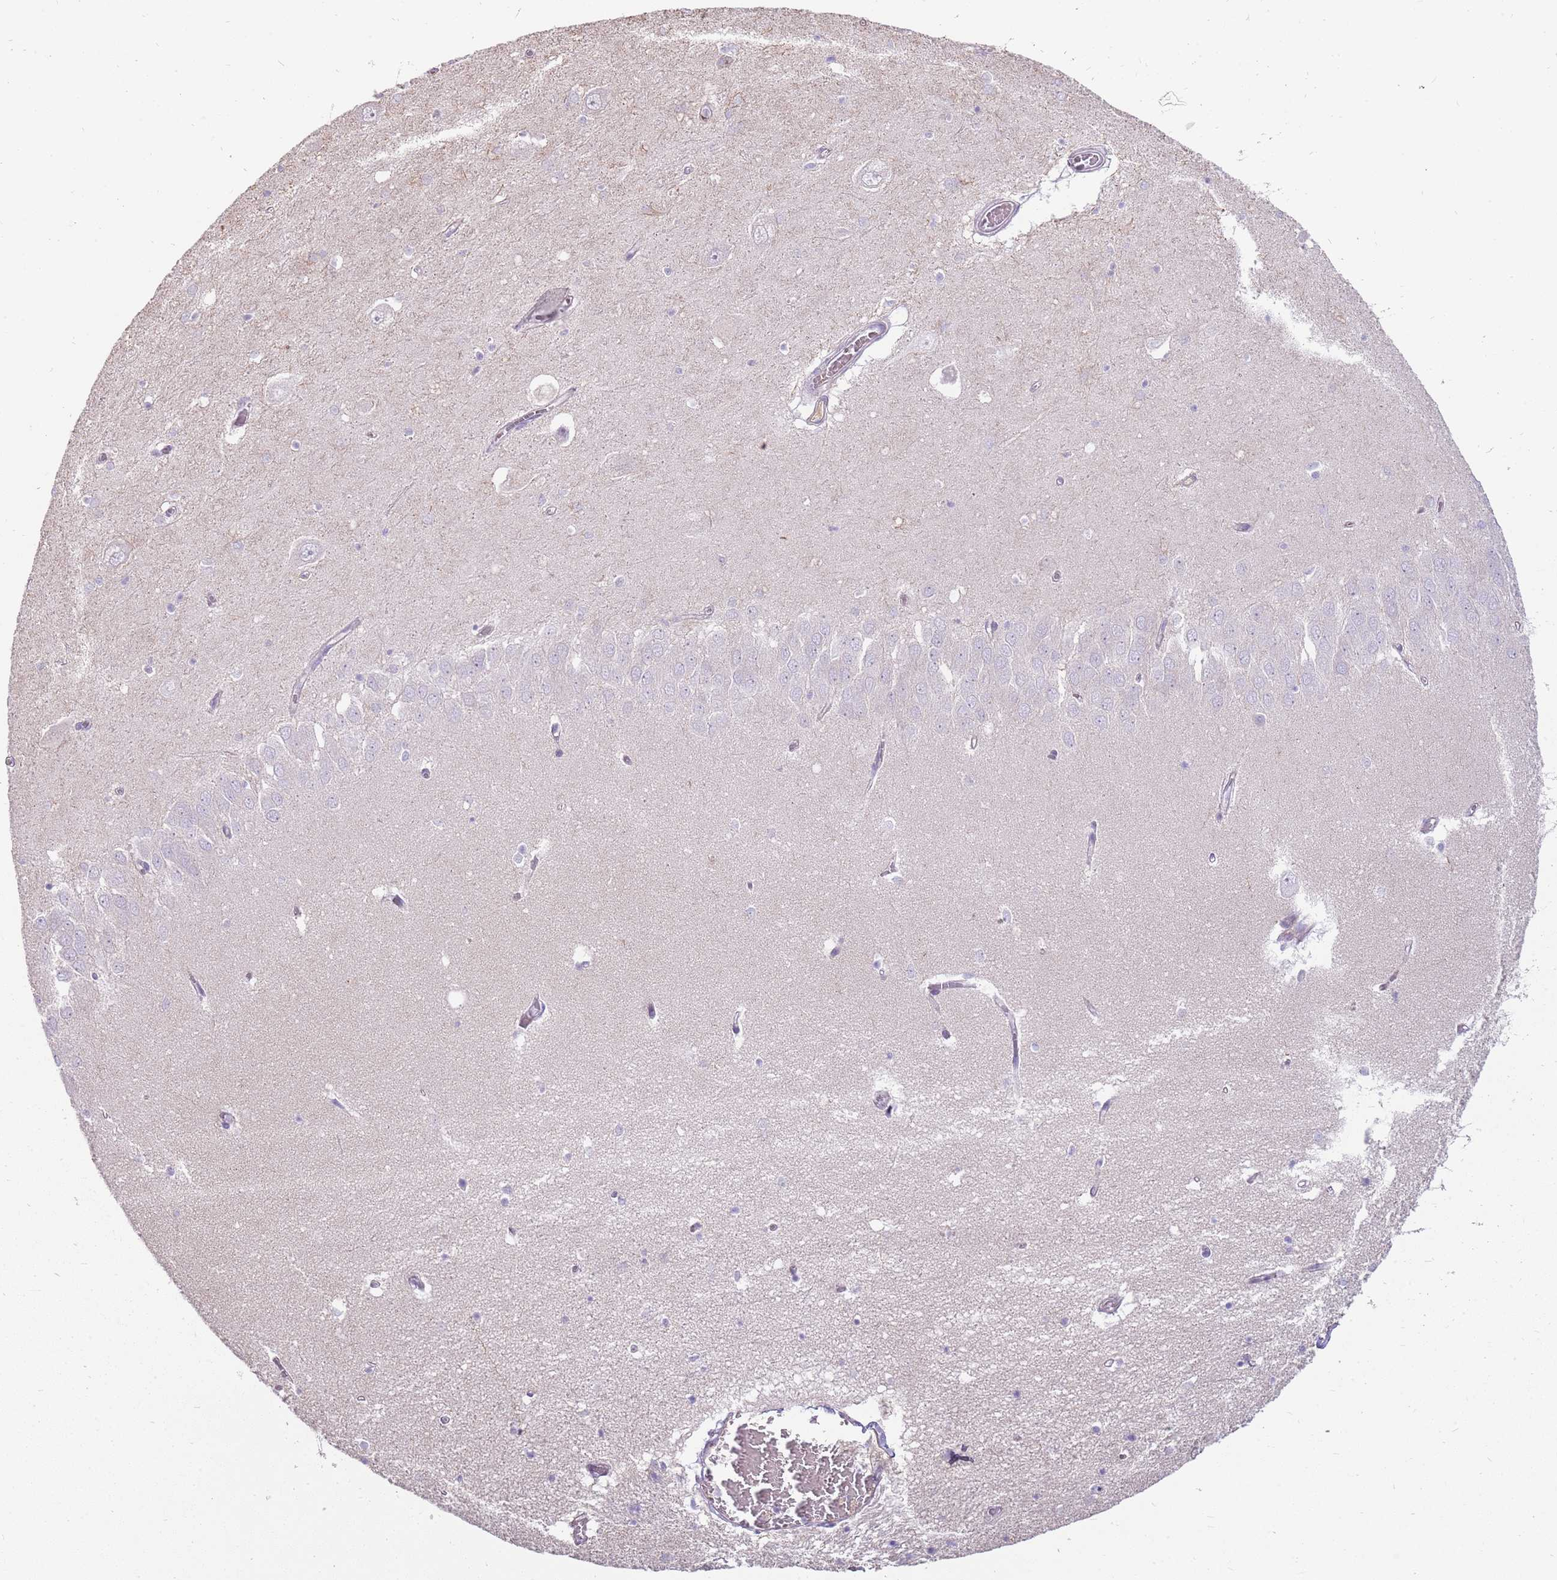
{"staining": {"intensity": "negative", "quantity": "none", "location": "none"}, "tissue": "hippocampus", "cell_type": "Glial cells", "image_type": "normal", "snomed": [{"axis": "morphology", "description": "Normal tissue, NOS"}, {"axis": "topography", "description": "Hippocampus"}], "caption": "Immunohistochemistry micrograph of normal hippocampus: hippocampus stained with DAB displays no significant protein expression in glial cells. (DAB immunohistochemistry (IHC) with hematoxylin counter stain).", "gene": "MCUB", "patient": {"sex": "male", "age": 70}}